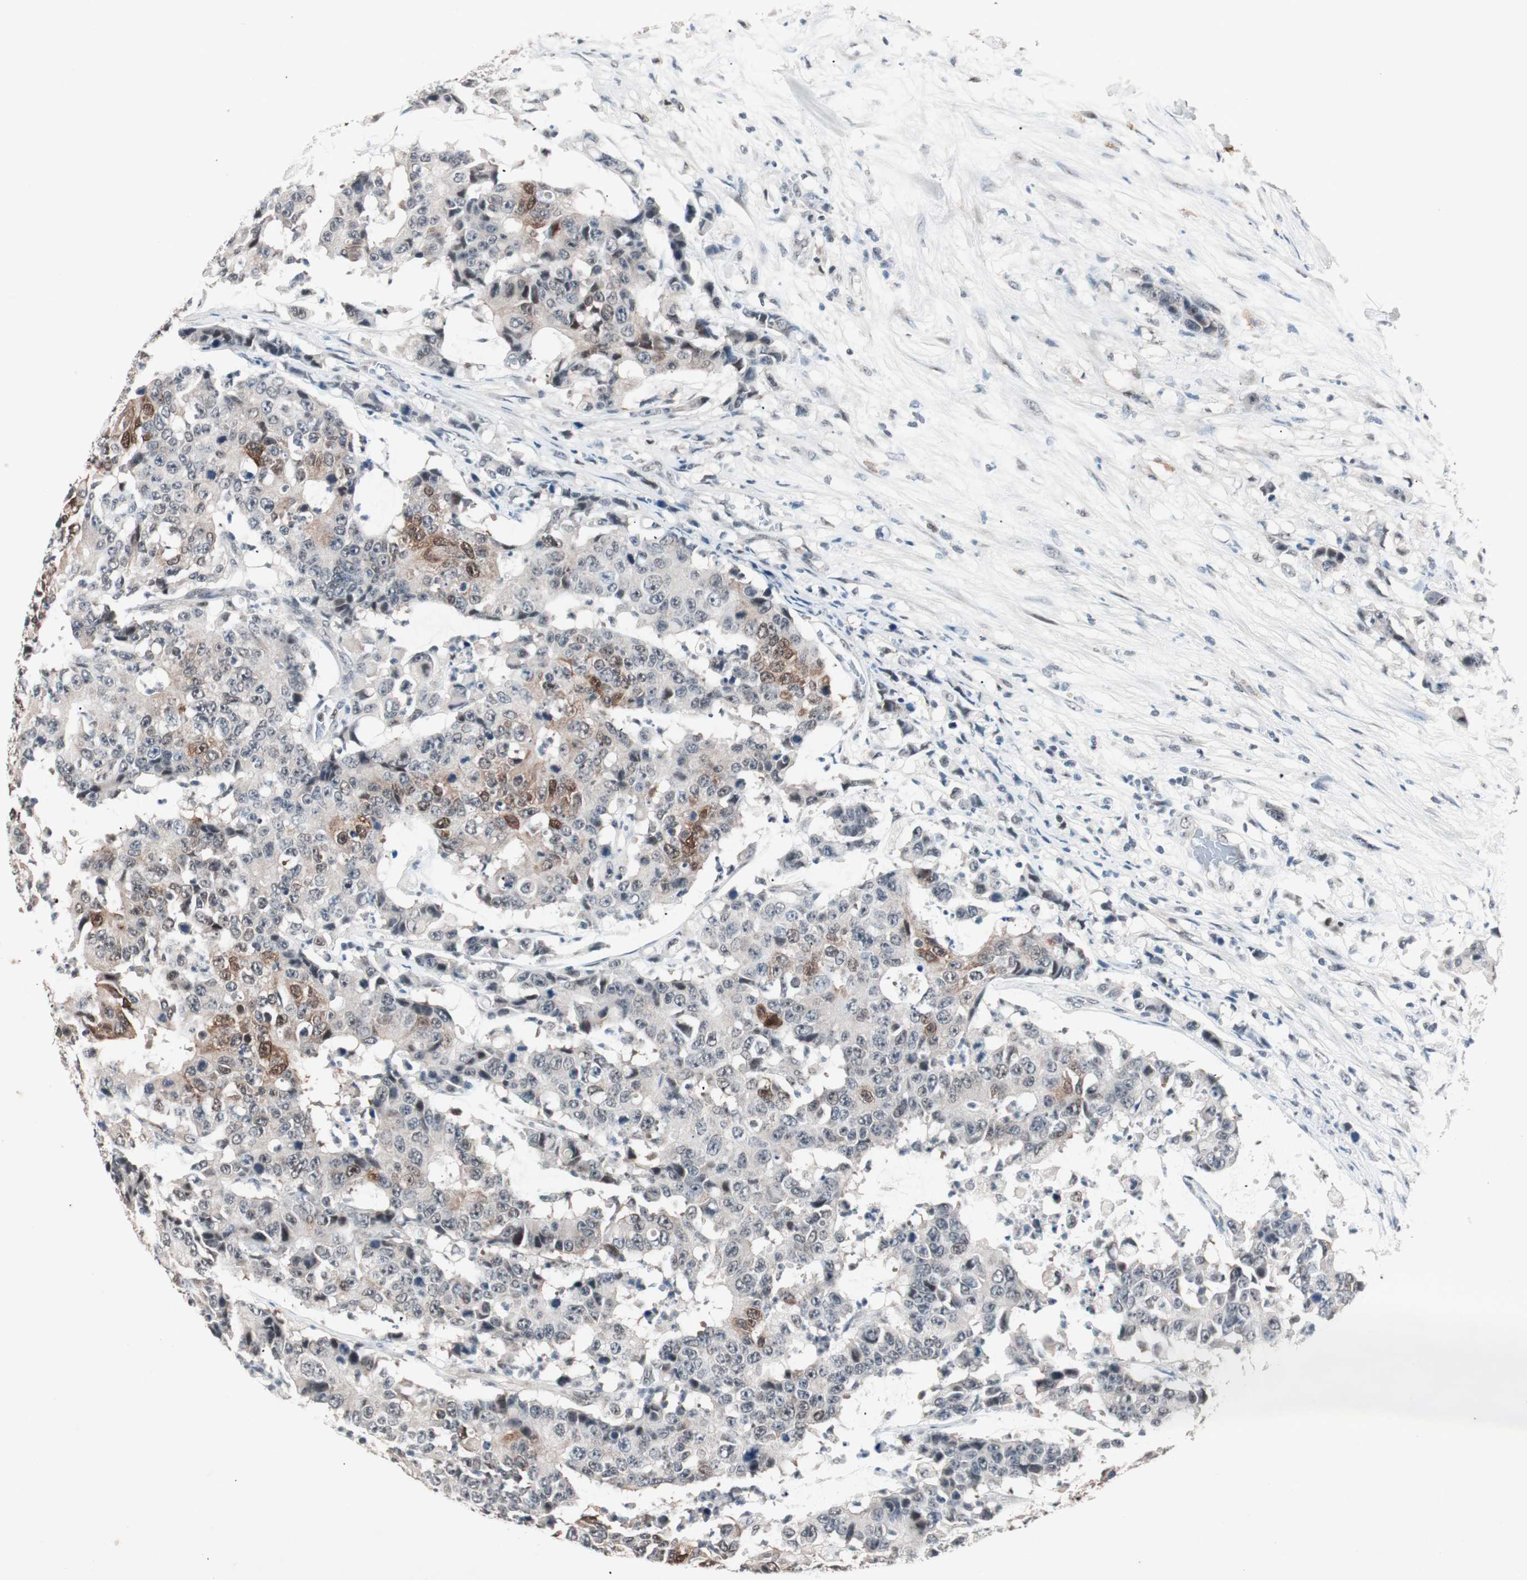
{"staining": {"intensity": "moderate", "quantity": "<25%", "location": "cytoplasmic/membranous"}, "tissue": "colorectal cancer", "cell_type": "Tumor cells", "image_type": "cancer", "snomed": [{"axis": "morphology", "description": "Adenocarcinoma, NOS"}, {"axis": "topography", "description": "Colon"}], "caption": "Immunohistochemistry (IHC) histopathology image of neoplastic tissue: human colorectal cancer stained using IHC demonstrates low levels of moderate protein expression localized specifically in the cytoplasmic/membranous of tumor cells, appearing as a cytoplasmic/membranous brown color.", "gene": "NFRKB", "patient": {"sex": "female", "age": 86}}